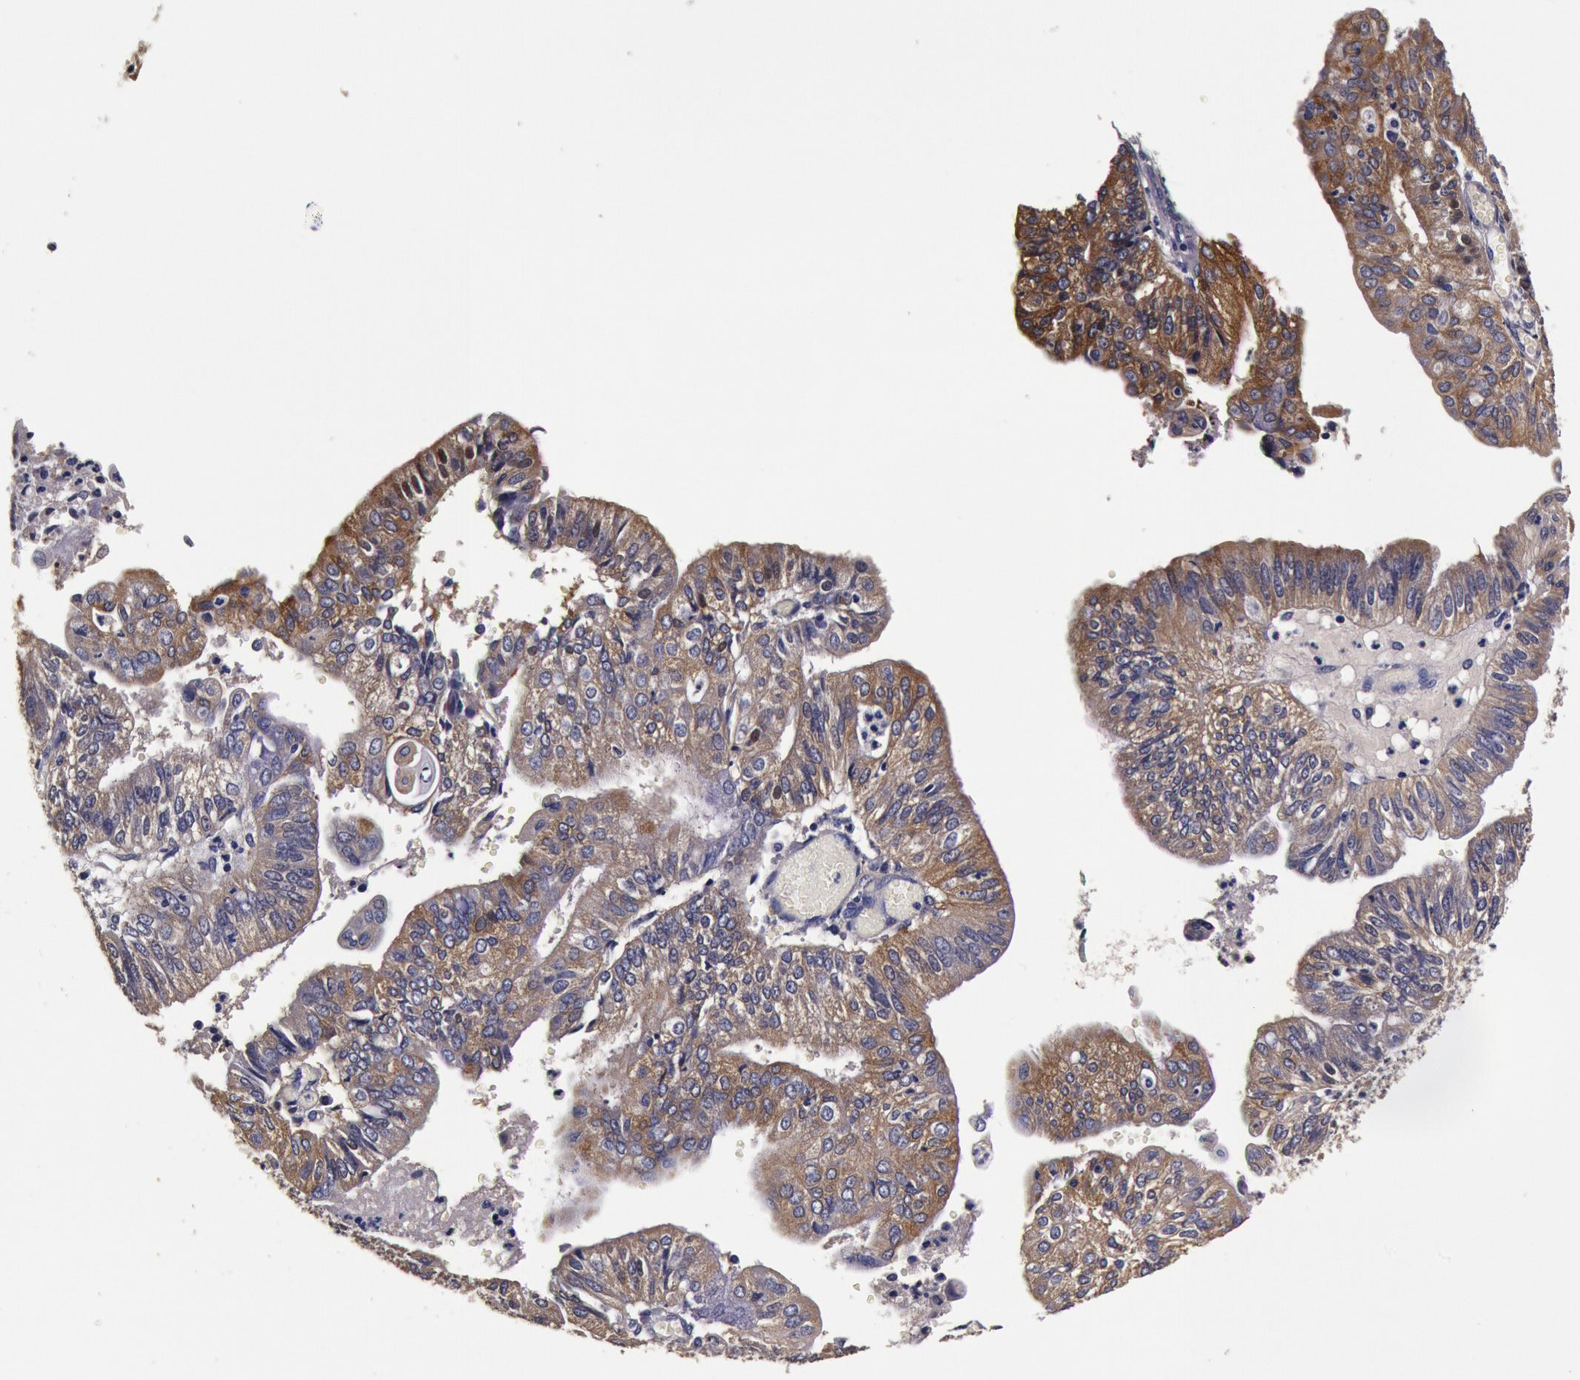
{"staining": {"intensity": "moderate", "quantity": ">75%", "location": "cytoplasmic/membranous"}, "tissue": "endometrial cancer", "cell_type": "Tumor cells", "image_type": "cancer", "snomed": [{"axis": "morphology", "description": "Adenocarcinoma, NOS"}, {"axis": "topography", "description": "Endometrium"}], "caption": "The immunohistochemical stain labels moderate cytoplasmic/membranous staining in tumor cells of endometrial cancer (adenocarcinoma) tissue.", "gene": "CCDC22", "patient": {"sex": "female", "age": 59}}